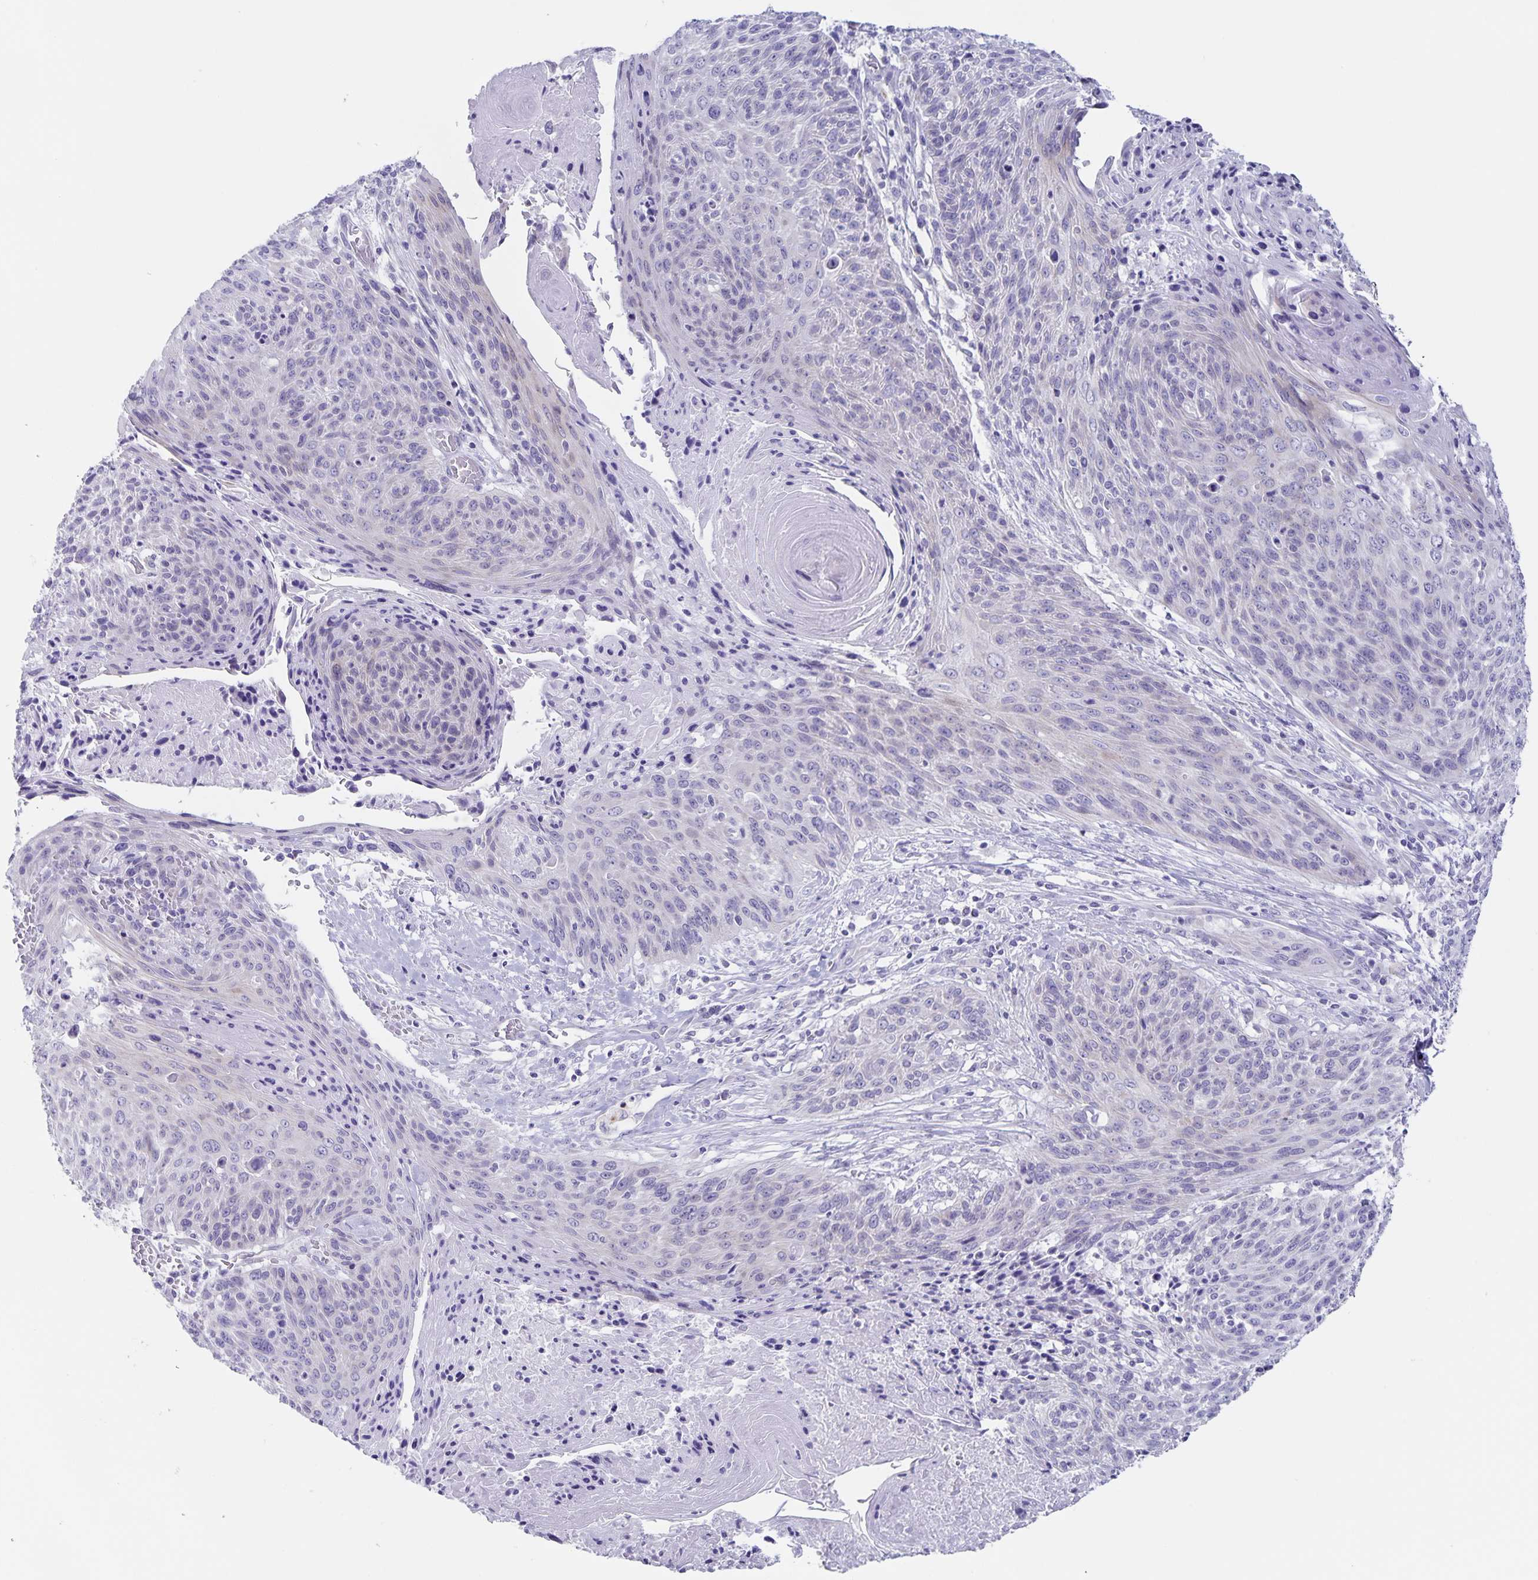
{"staining": {"intensity": "negative", "quantity": "none", "location": "none"}, "tissue": "cervical cancer", "cell_type": "Tumor cells", "image_type": "cancer", "snomed": [{"axis": "morphology", "description": "Squamous cell carcinoma, NOS"}, {"axis": "topography", "description": "Cervix"}], "caption": "A photomicrograph of human squamous cell carcinoma (cervical) is negative for staining in tumor cells. Nuclei are stained in blue.", "gene": "AQP4", "patient": {"sex": "female", "age": 45}}